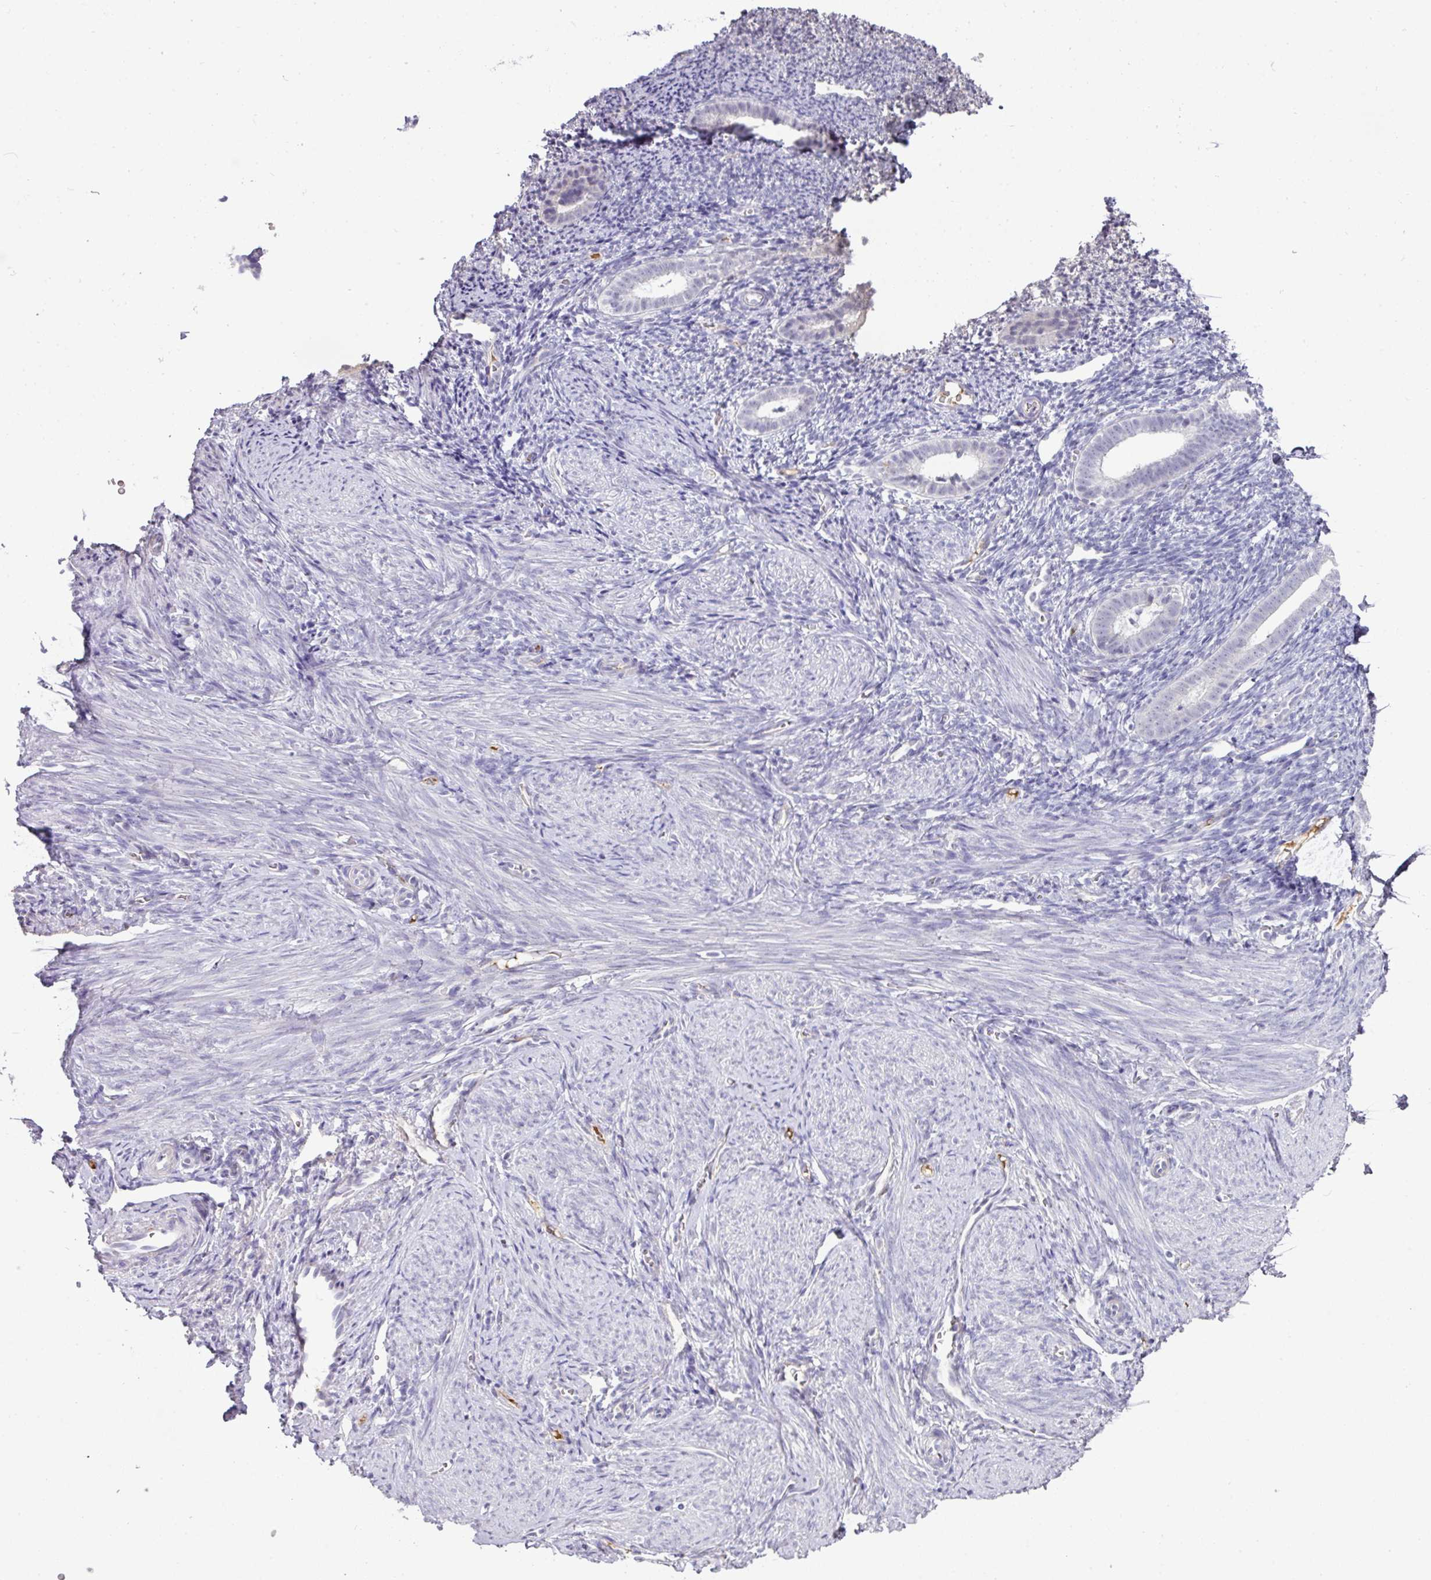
{"staining": {"intensity": "negative", "quantity": "none", "location": "none"}, "tissue": "endometrium", "cell_type": "Cells in endometrial stroma", "image_type": "normal", "snomed": [{"axis": "morphology", "description": "Normal tissue, NOS"}, {"axis": "topography", "description": "Endometrium"}], "caption": "There is no significant positivity in cells in endometrial stroma of endometrium. (DAB (3,3'-diaminobenzidine) immunohistochemistry (IHC) visualized using brightfield microscopy, high magnification).", "gene": "FGF17", "patient": {"sex": "female", "age": 39}}